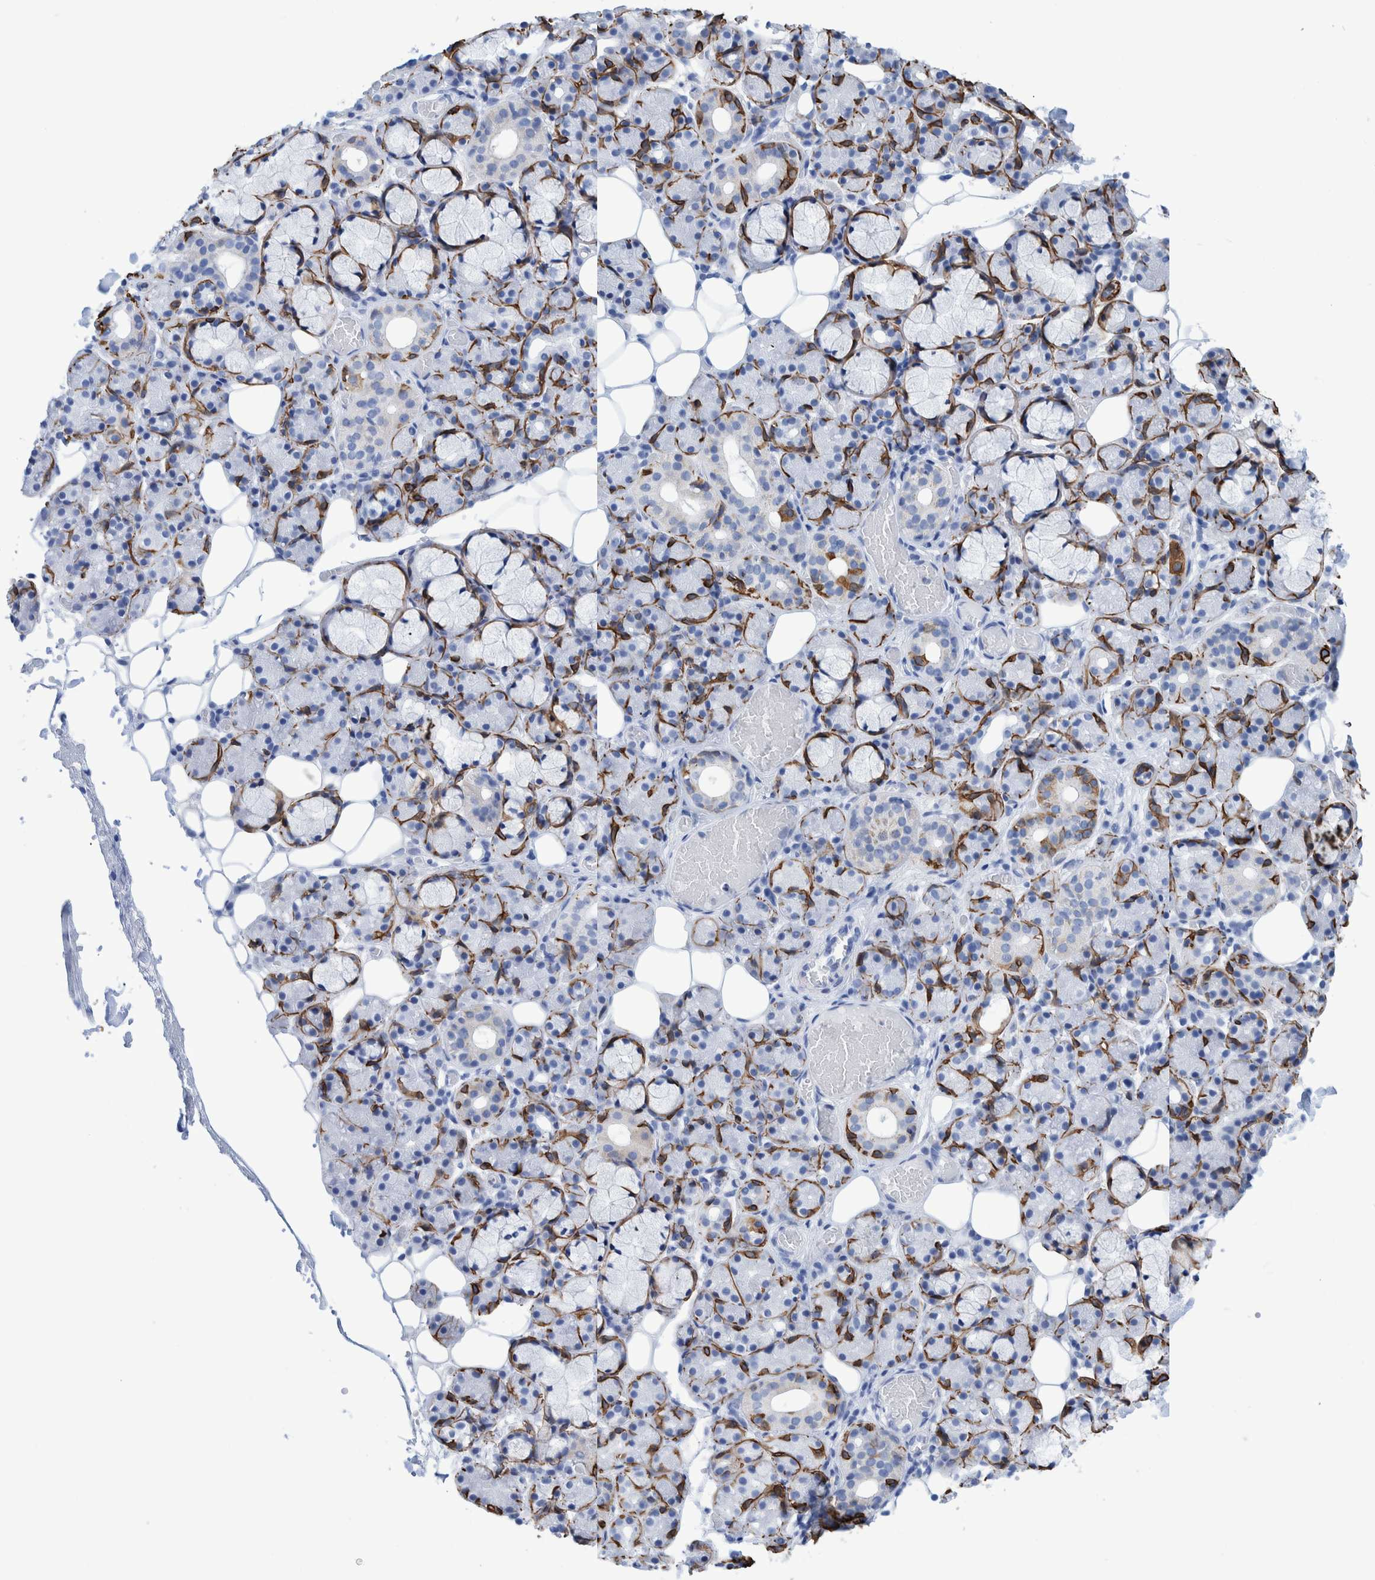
{"staining": {"intensity": "negative", "quantity": "none", "location": "none"}, "tissue": "salivary gland", "cell_type": "Glandular cells", "image_type": "normal", "snomed": [{"axis": "morphology", "description": "Normal tissue, NOS"}, {"axis": "topography", "description": "Salivary gland"}], "caption": "Salivary gland was stained to show a protein in brown. There is no significant positivity in glandular cells. (Stains: DAB IHC with hematoxylin counter stain, Microscopy: brightfield microscopy at high magnification).", "gene": "KRT14", "patient": {"sex": "male", "age": 63}}